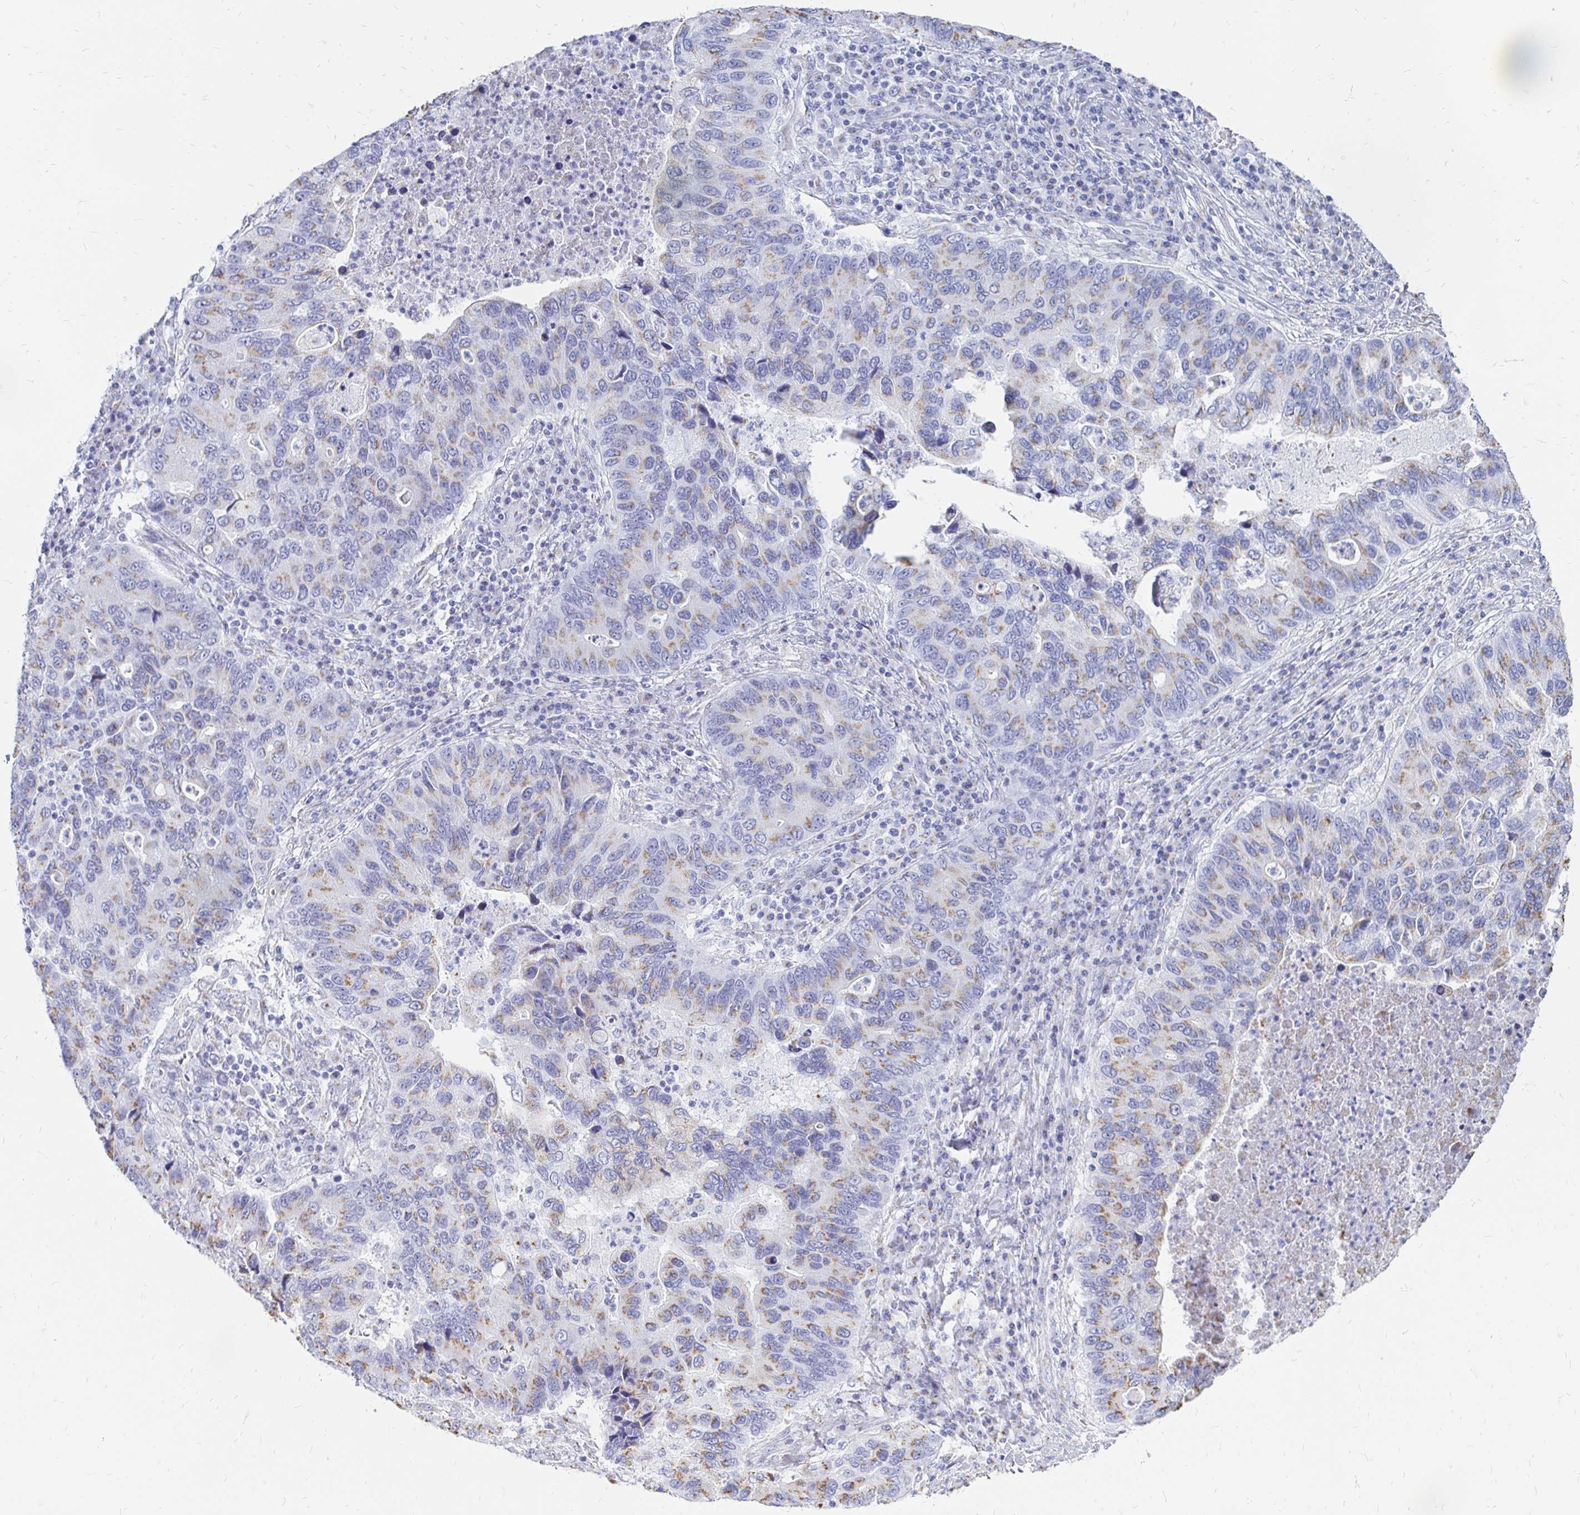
{"staining": {"intensity": "moderate", "quantity": "25%-75%", "location": "cytoplasmic/membranous"}, "tissue": "lung cancer", "cell_type": "Tumor cells", "image_type": "cancer", "snomed": [{"axis": "morphology", "description": "Adenocarcinoma, NOS"}, {"axis": "morphology", "description": "Adenocarcinoma, metastatic, NOS"}, {"axis": "topography", "description": "Lymph node"}, {"axis": "topography", "description": "Lung"}], "caption": "Lung cancer was stained to show a protein in brown. There is medium levels of moderate cytoplasmic/membranous expression in approximately 25%-75% of tumor cells.", "gene": "PAGE4", "patient": {"sex": "female", "age": 54}}